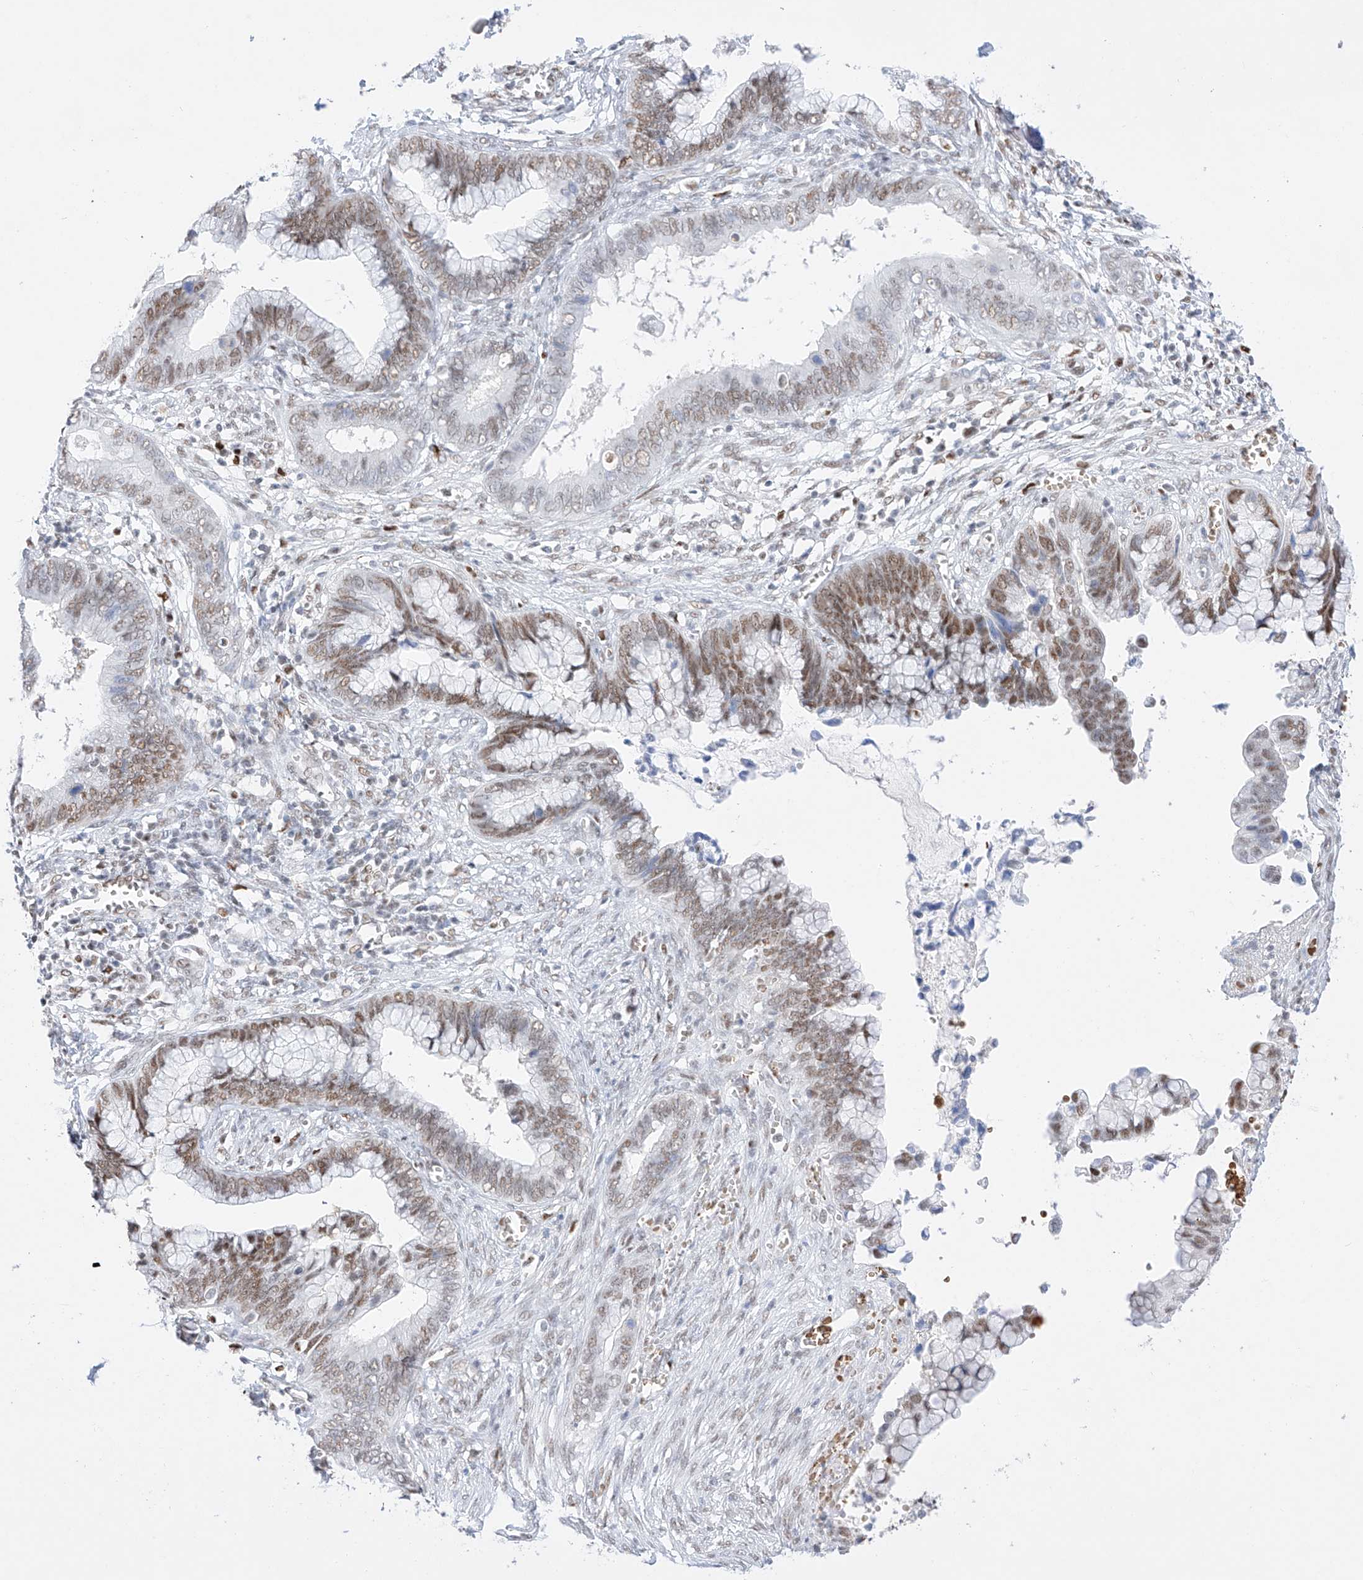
{"staining": {"intensity": "moderate", "quantity": "25%-75%", "location": "nuclear"}, "tissue": "cervical cancer", "cell_type": "Tumor cells", "image_type": "cancer", "snomed": [{"axis": "morphology", "description": "Adenocarcinoma, NOS"}, {"axis": "topography", "description": "Cervix"}], "caption": "High-magnification brightfield microscopy of cervical cancer (adenocarcinoma) stained with DAB (brown) and counterstained with hematoxylin (blue). tumor cells exhibit moderate nuclear expression is appreciated in approximately25%-75% of cells.", "gene": "APIP", "patient": {"sex": "female", "age": 44}}